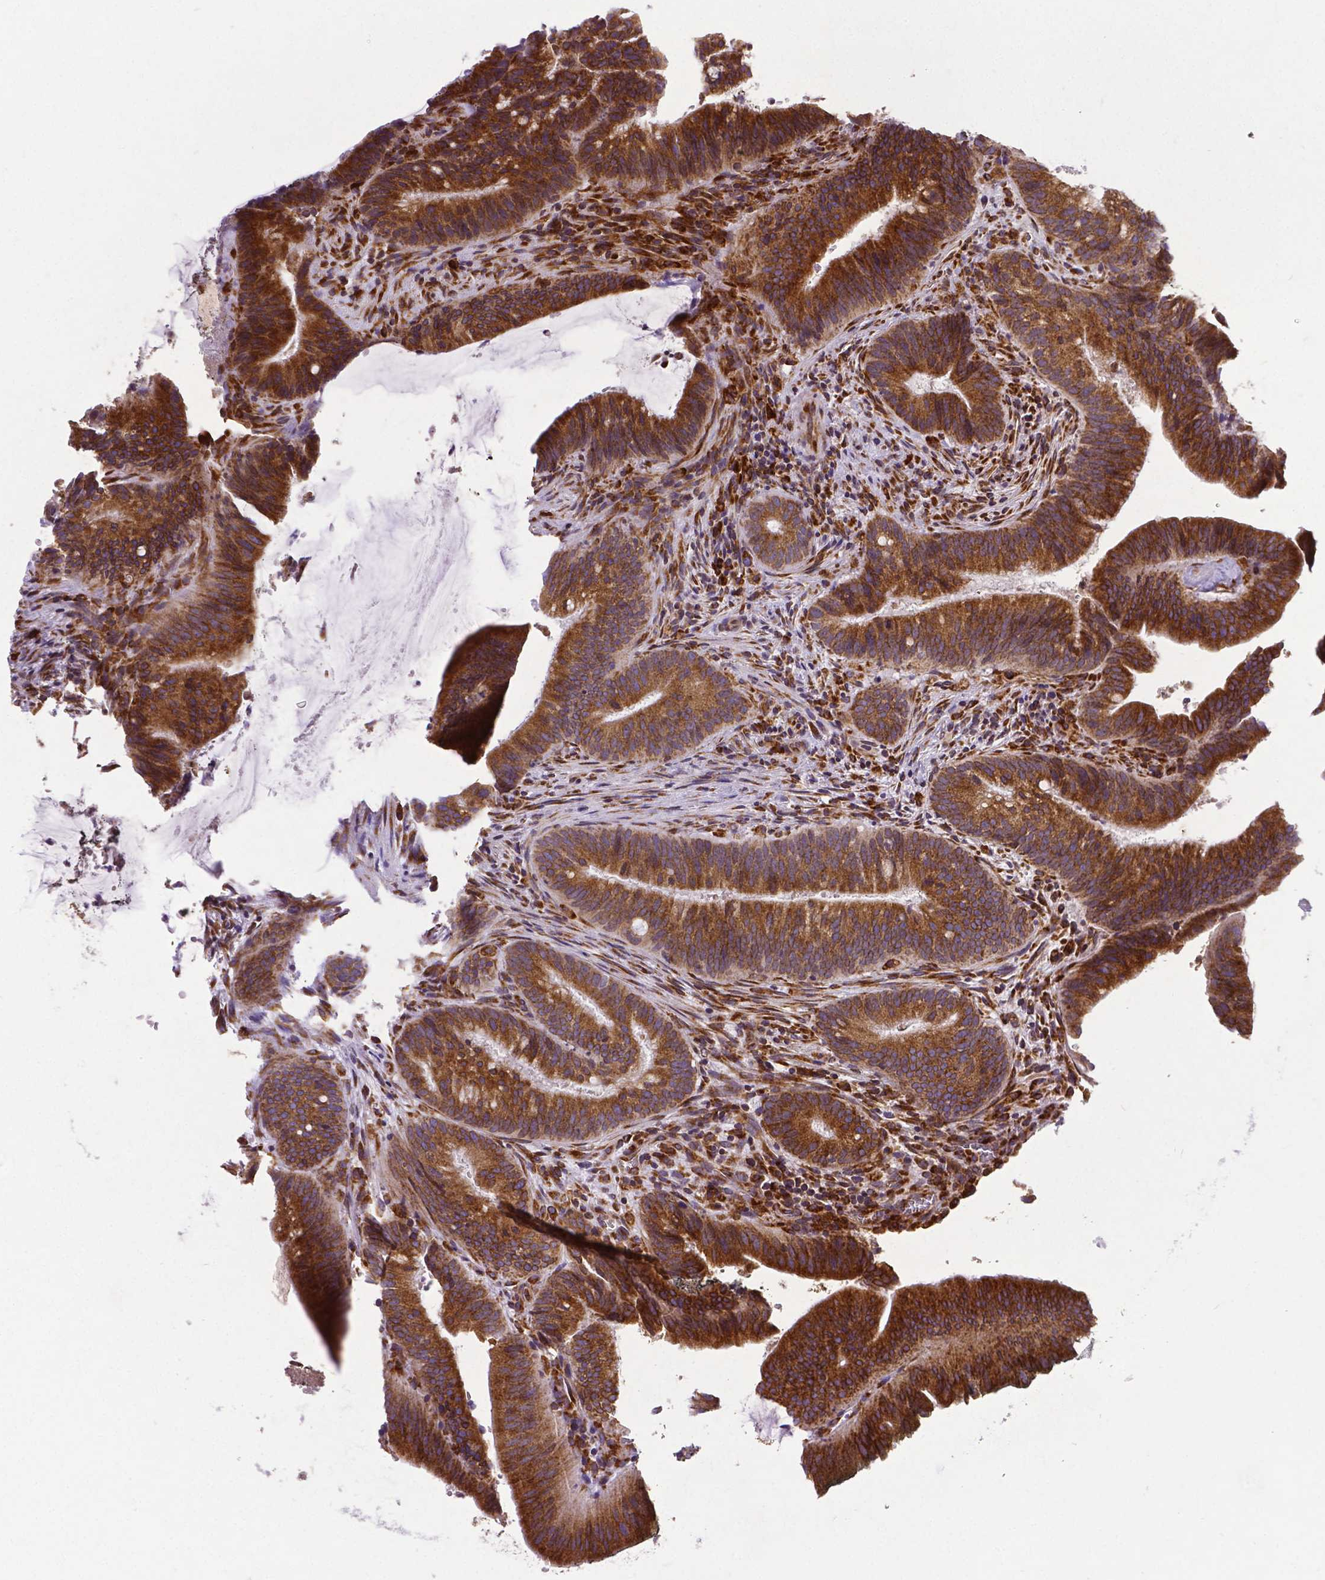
{"staining": {"intensity": "strong", "quantity": ">75%", "location": "cytoplasmic/membranous"}, "tissue": "colorectal cancer", "cell_type": "Tumor cells", "image_type": "cancer", "snomed": [{"axis": "morphology", "description": "Adenocarcinoma, NOS"}, {"axis": "topography", "description": "Colon"}], "caption": "An image of colorectal cancer stained for a protein shows strong cytoplasmic/membranous brown staining in tumor cells.", "gene": "MTDH", "patient": {"sex": "female", "age": 43}}